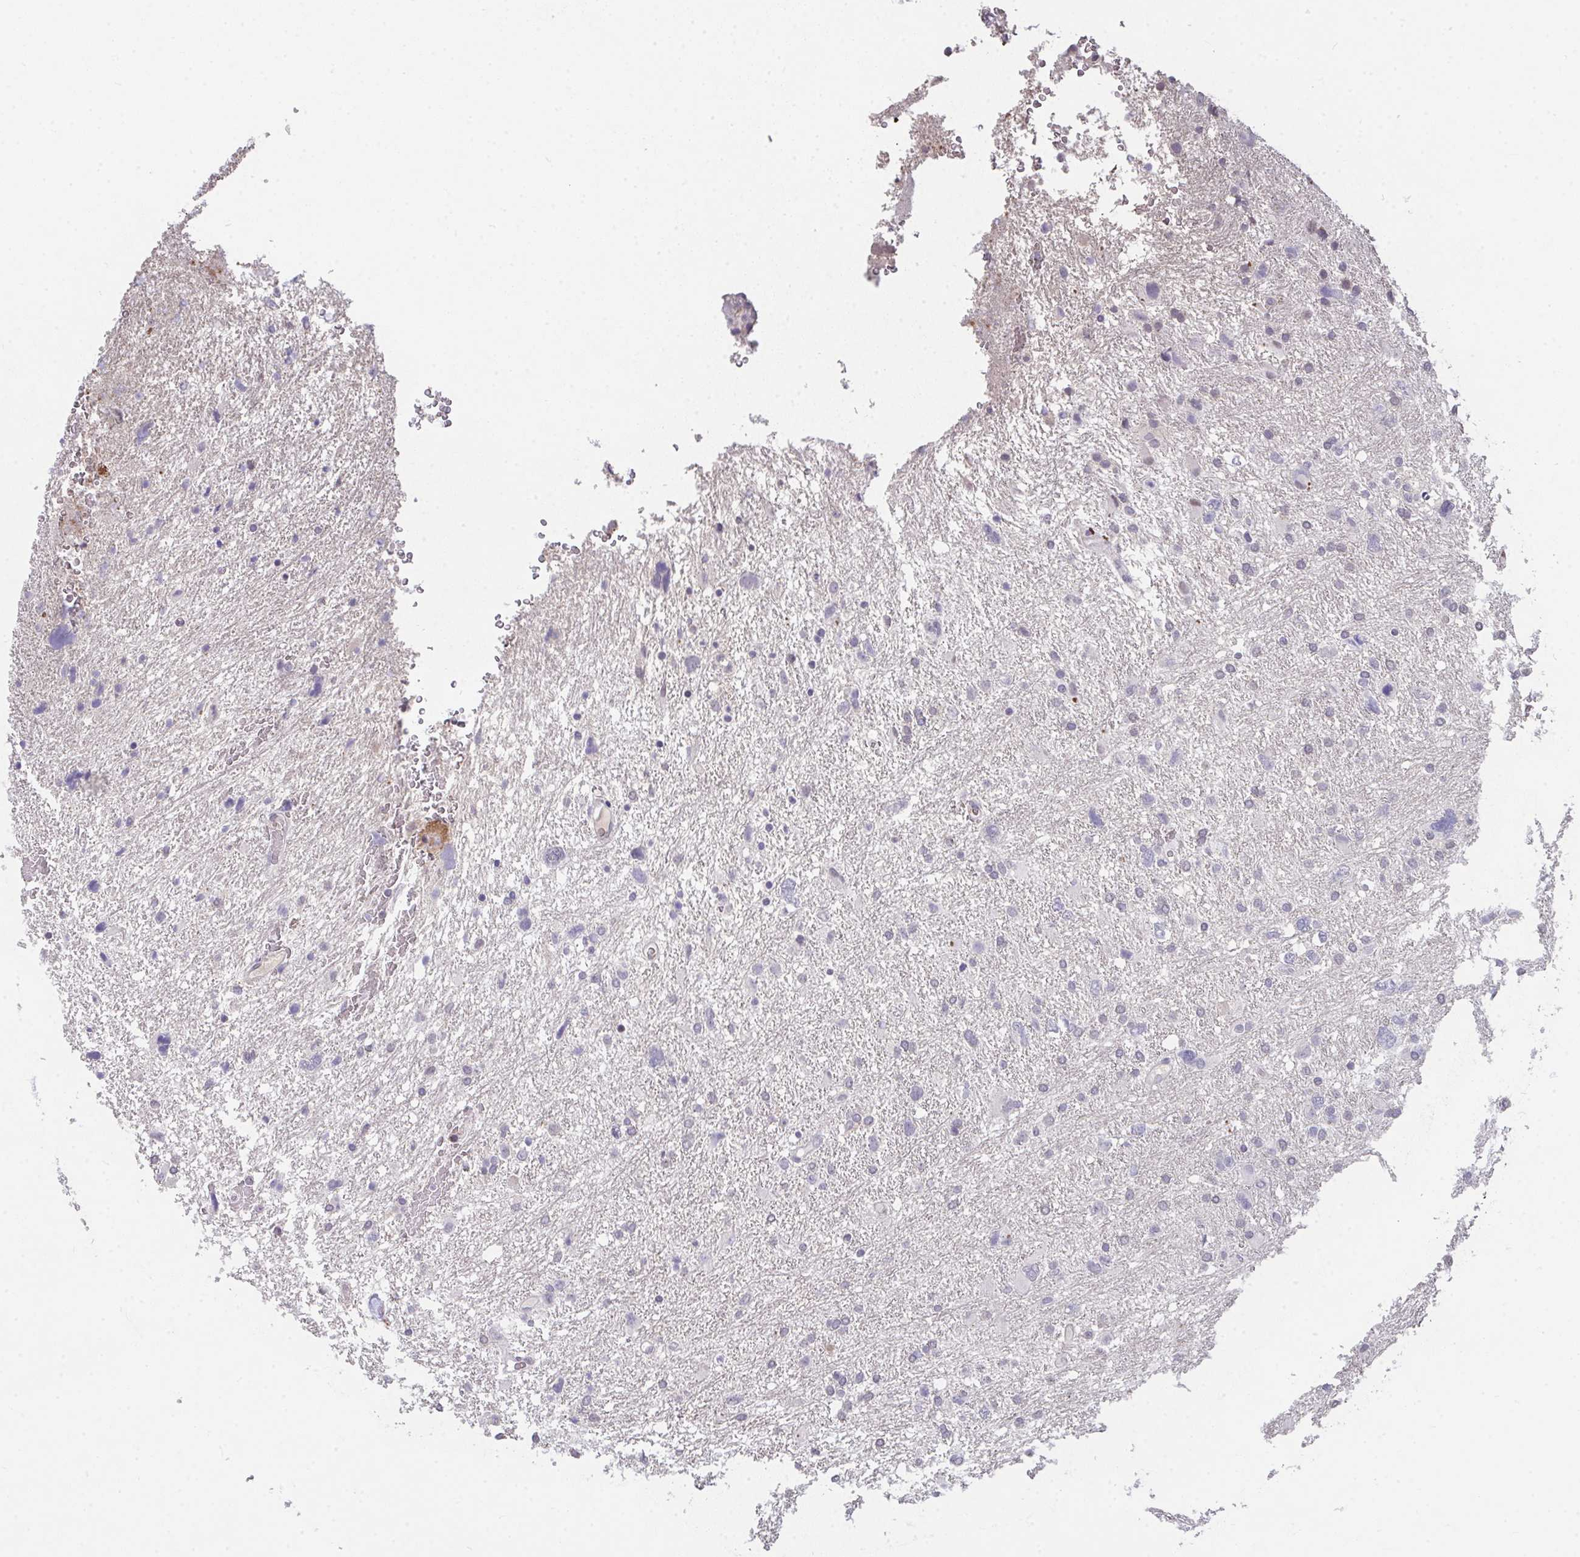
{"staining": {"intensity": "negative", "quantity": "none", "location": "none"}, "tissue": "glioma", "cell_type": "Tumor cells", "image_type": "cancer", "snomed": [{"axis": "morphology", "description": "Glioma, malignant, High grade"}, {"axis": "topography", "description": "Brain"}], "caption": "Malignant glioma (high-grade) was stained to show a protein in brown. There is no significant positivity in tumor cells.", "gene": "GLTPD2", "patient": {"sex": "male", "age": 61}}